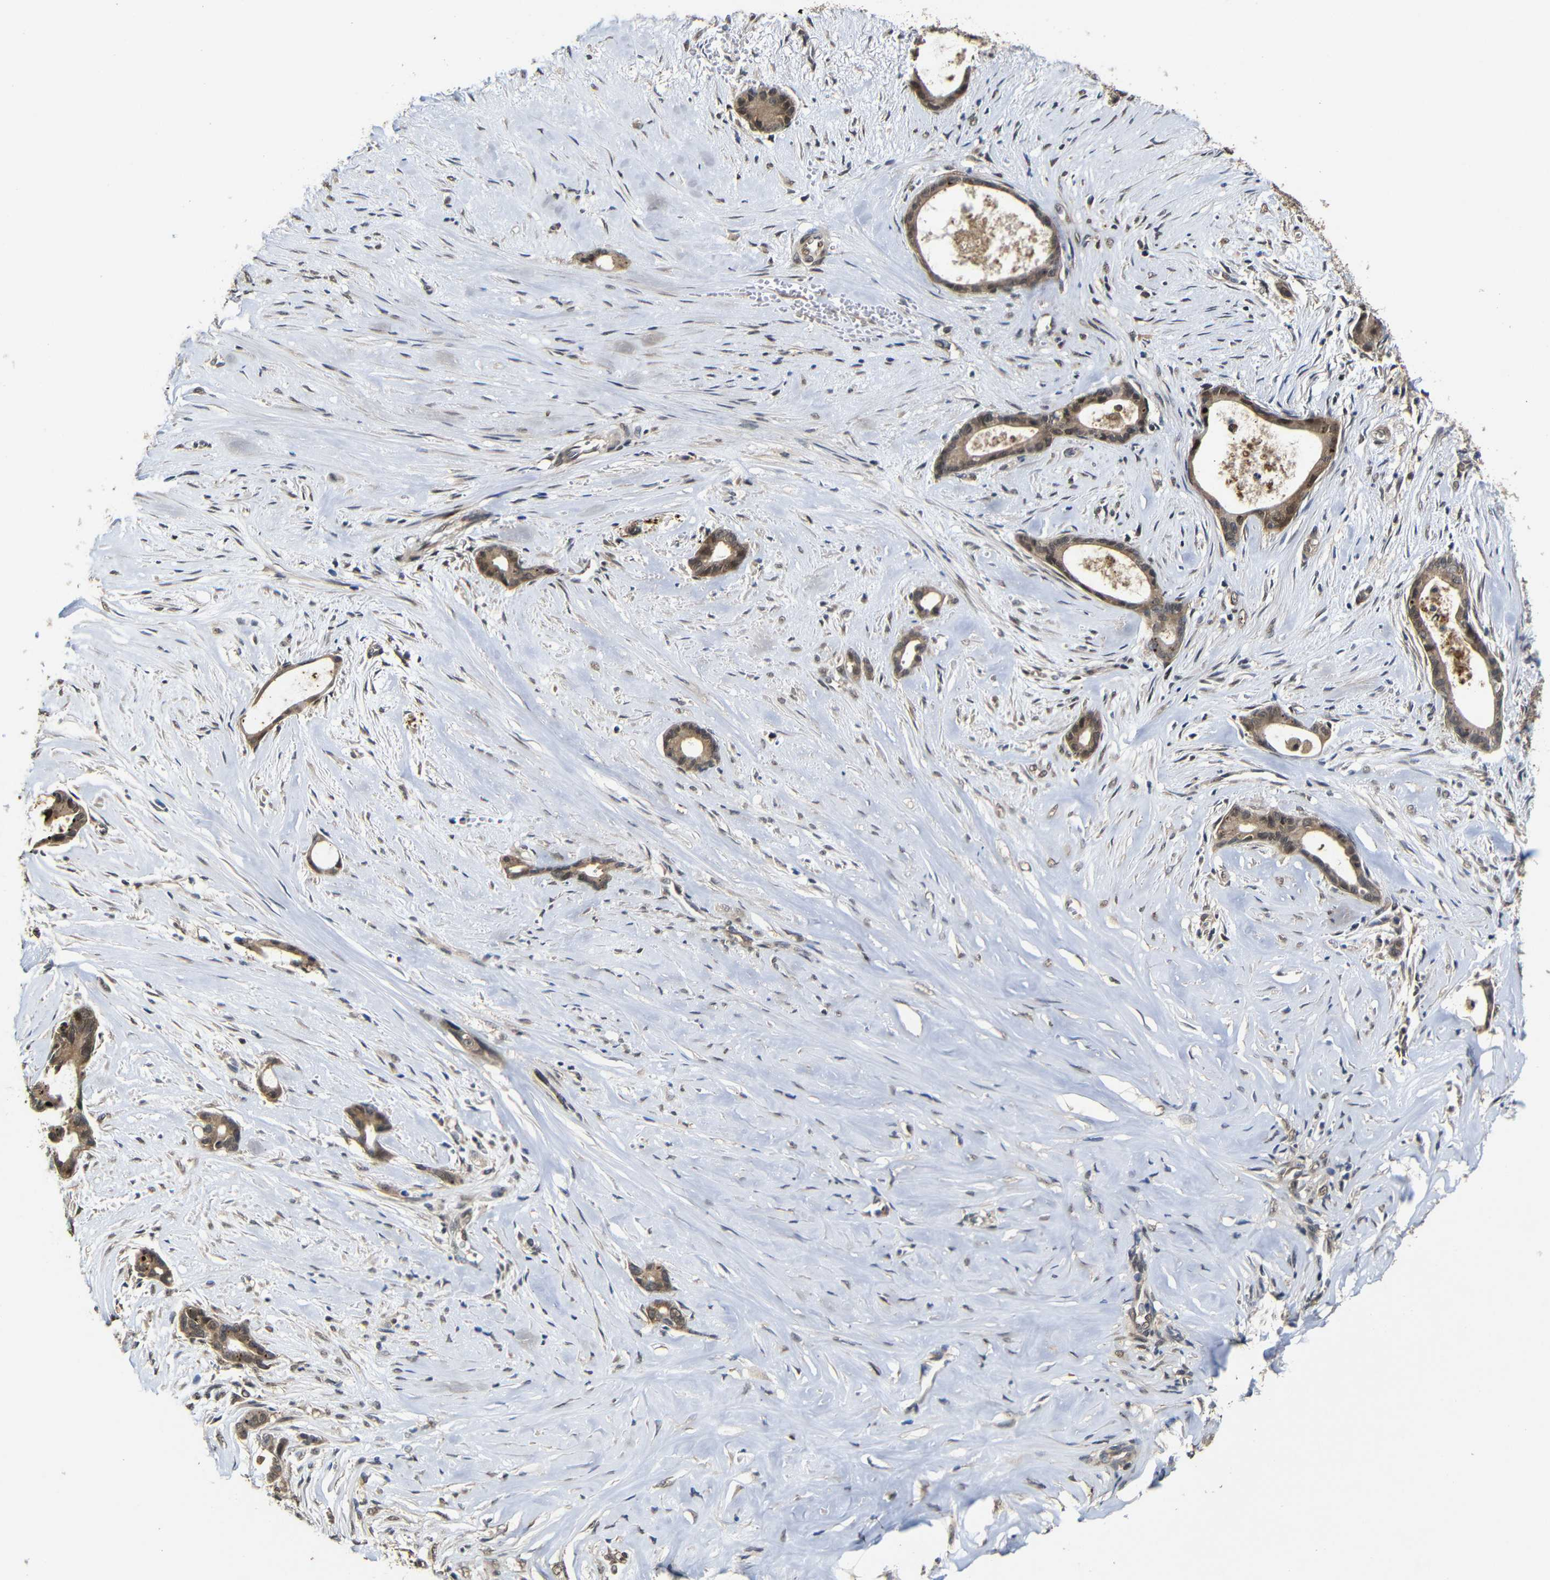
{"staining": {"intensity": "moderate", "quantity": ">75%", "location": "cytoplasmic/membranous"}, "tissue": "liver cancer", "cell_type": "Tumor cells", "image_type": "cancer", "snomed": [{"axis": "morphology", "description": "Cholangiocarcinoma"}, {"axis": "topography", "description": "Liver"}], "caption": "Liver cancer (cholangiocarcinoma) stained with a protein marker displays moderate staining in tumor cells.", "gene": "ATG12", "patient": {"sex": "female", "age": 55}}